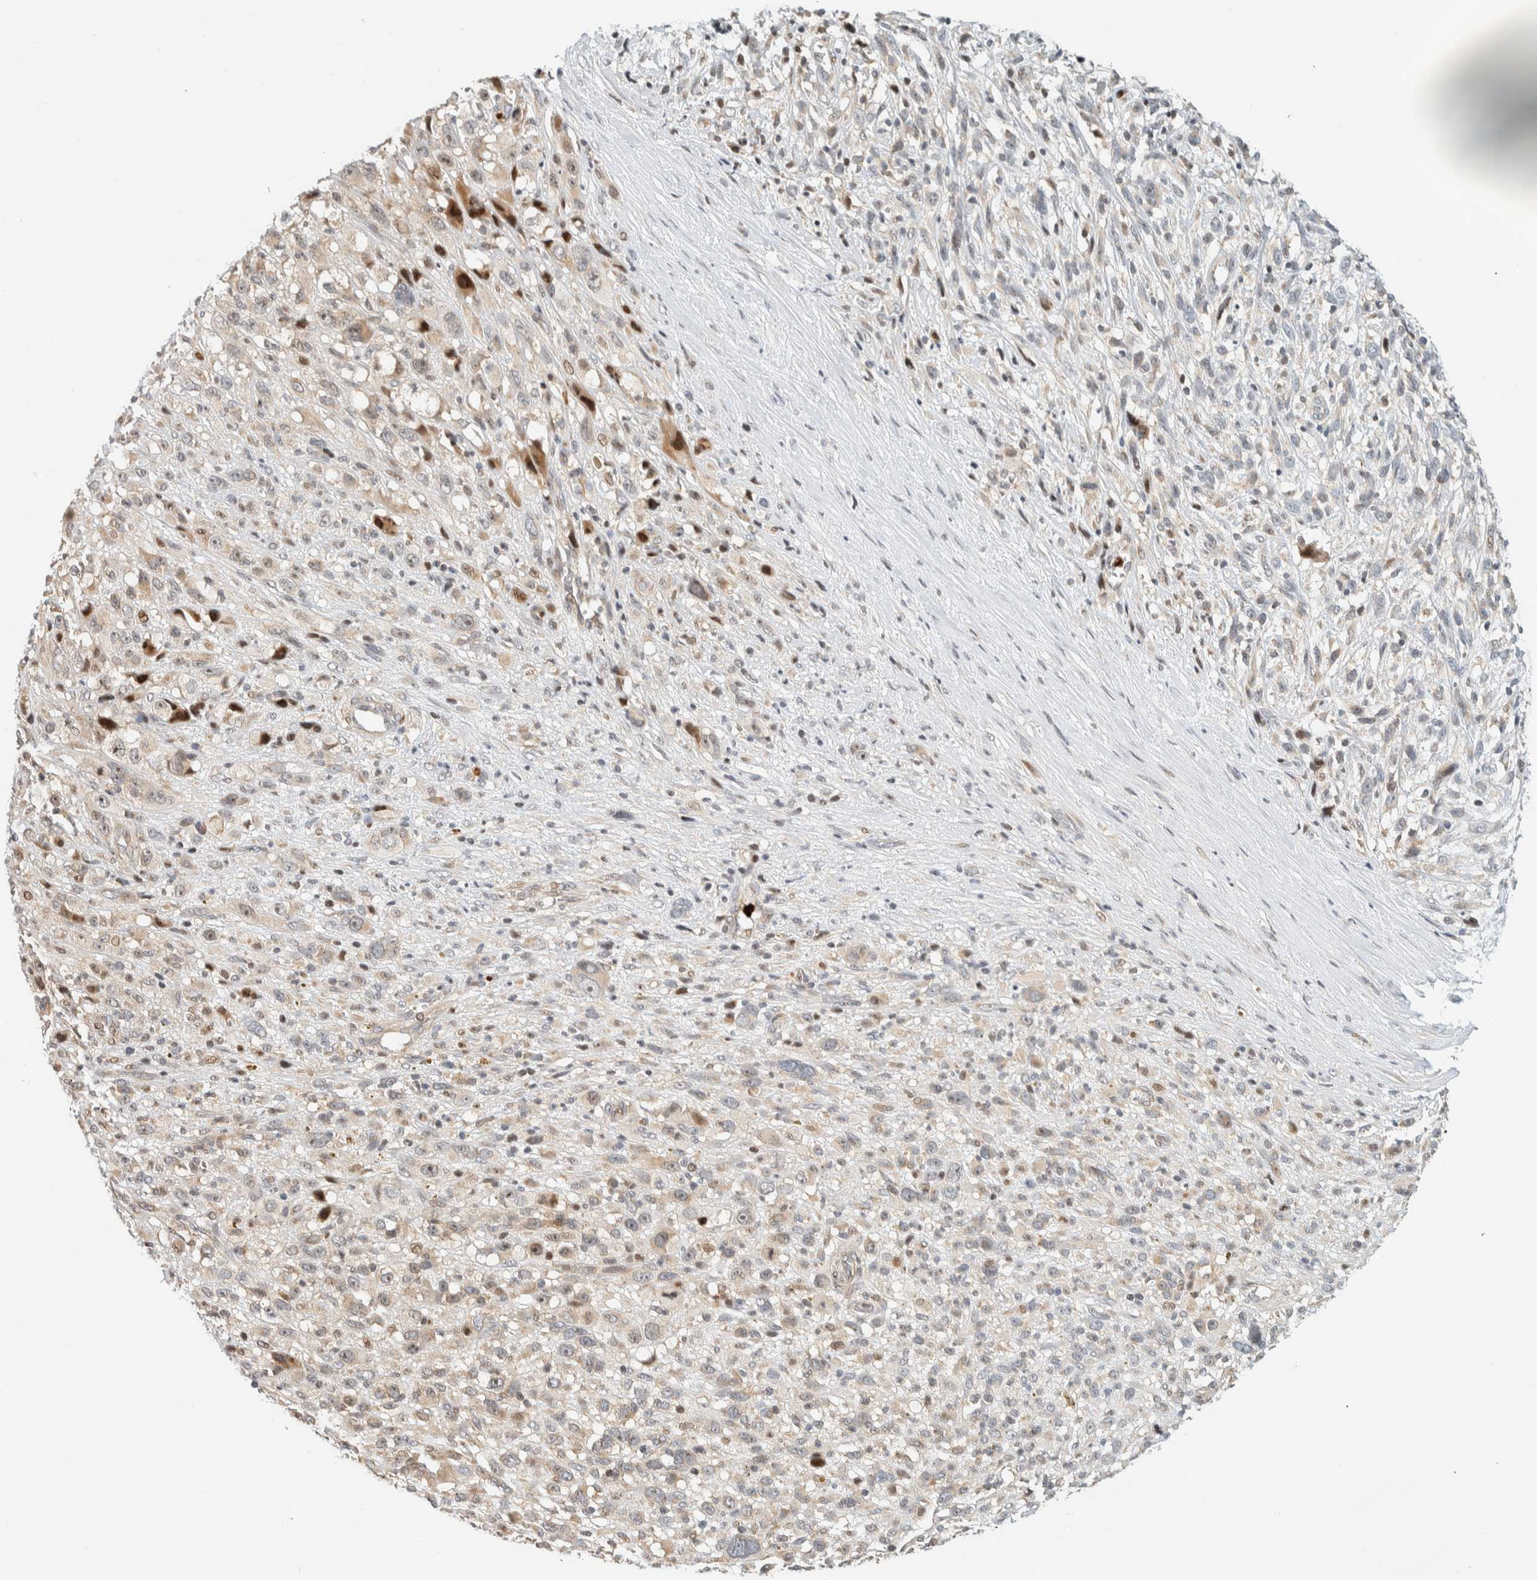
{"staining": {"intensity": "moderate", "quantity": "<25%", "location": "cytoplasmic/membranous,nuclear"}, "tissue": "melanoma", "cell_type": "Tumor cells", "image_type": "cancer", "snomed": [{"axis": "morphology", "description": "Malignant melanoma, NOS"}, {"axis": "topography", "description": "Skin"}], "caption": "Moderate cytoplasmic/membranous and nuclear protein staining is identified in approximately <25% of tumor cells in malignant melanoma. The staining is performed using DAB brown chromogen to label protein expression. The nuclei are counter-stained blue using hematoxylin.", "gene": "CCDC171", "patient": {"sex": "female", "age": 55}}